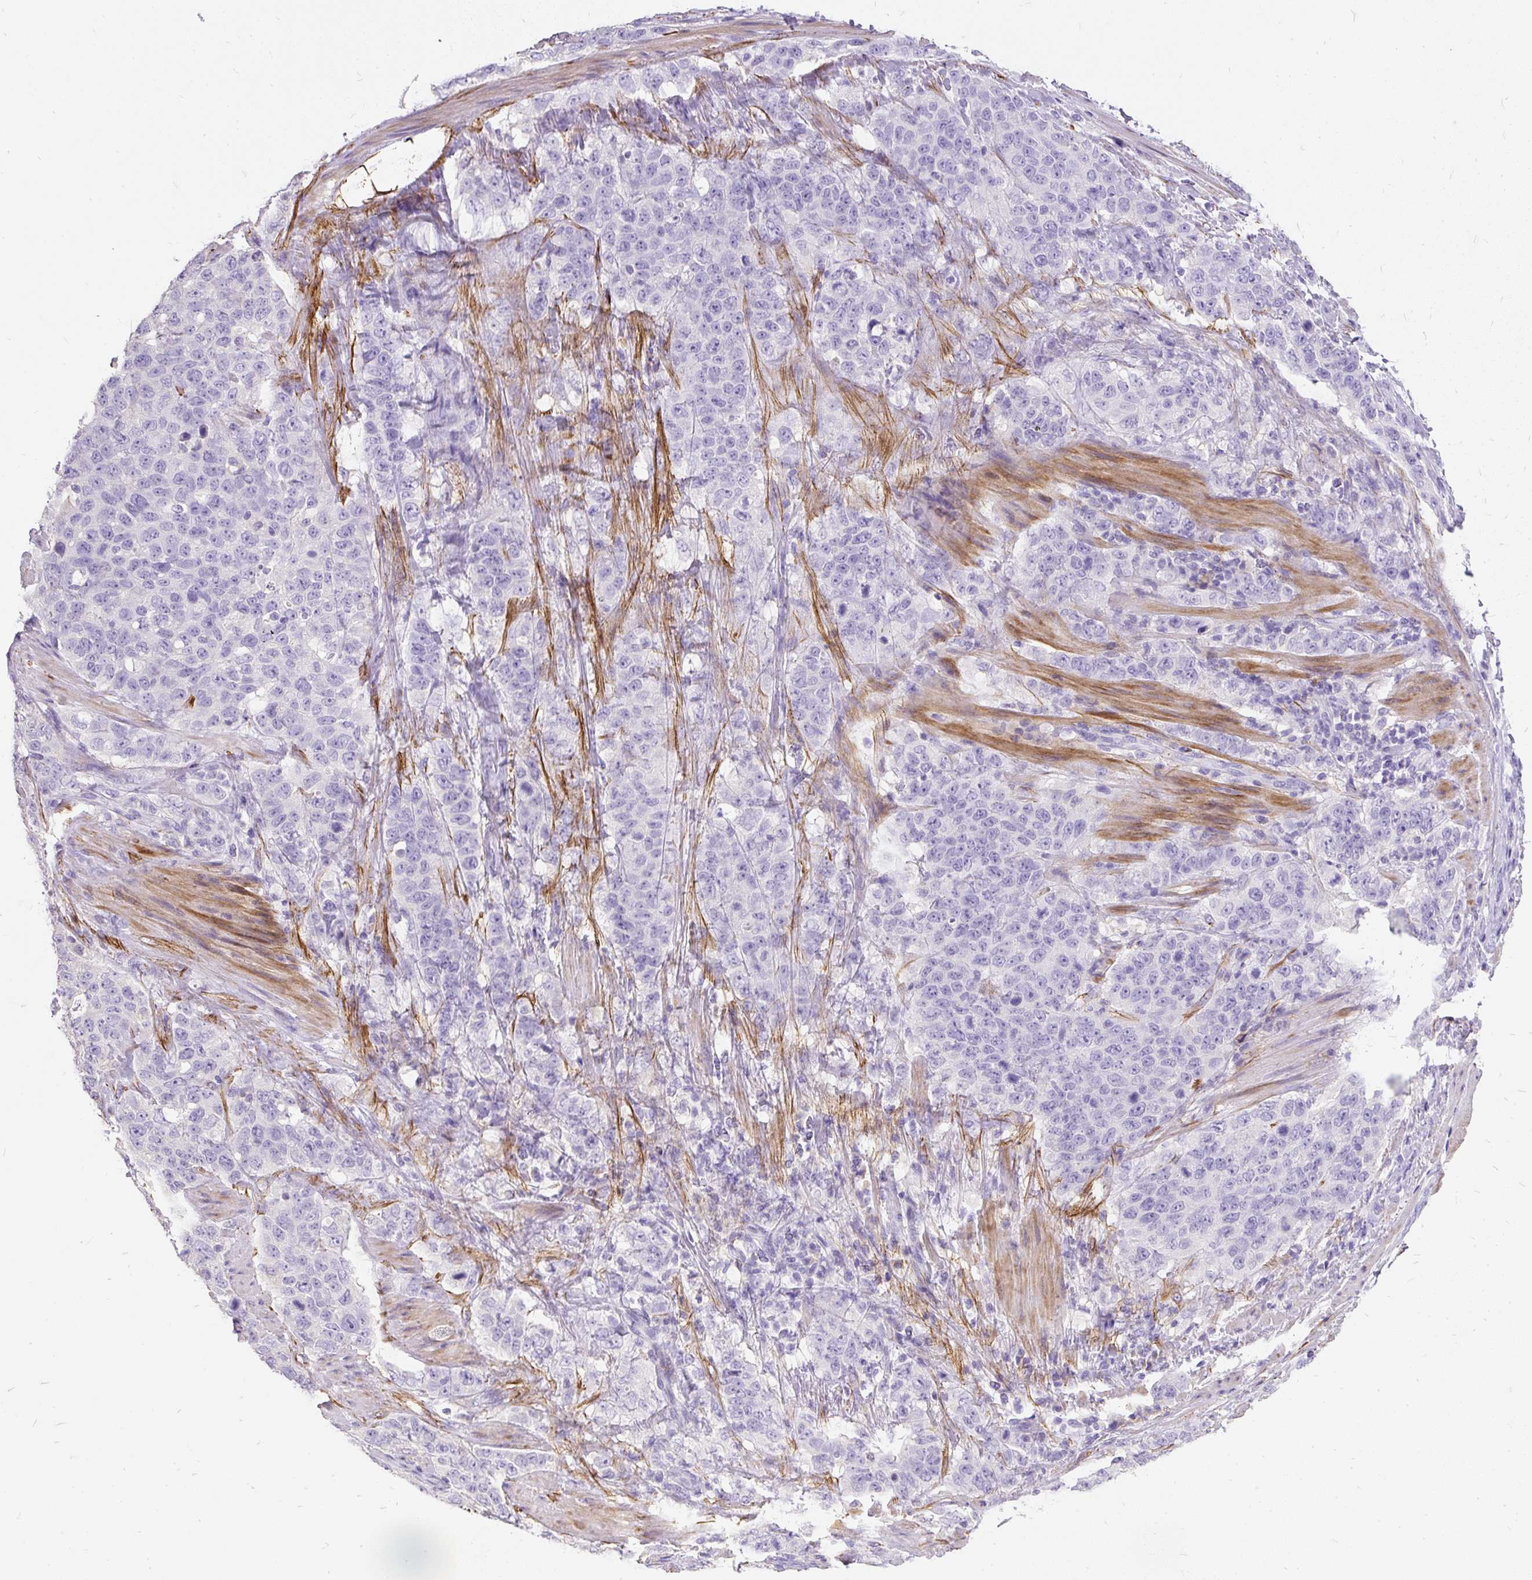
{"staining": {"intensity": "negative", "quantity": "none", "location": "none"}, "tissue": "stomach cancer", "cell_type": "Tumor cells", "image_type": "cancer", "snomed": [{"axis": "morphology", "description": "Adenocarcinoma, NOS"}, {"axis": "topography", "description": "Stomach"}], "caption": "DAB (3,3'-diaminobenzidine) immunohistochemical staining of human stomach cancer displays no significant expression in tumor cells.", "gene": "GBX1", "patient": {"sex": "male", "age": 48}}